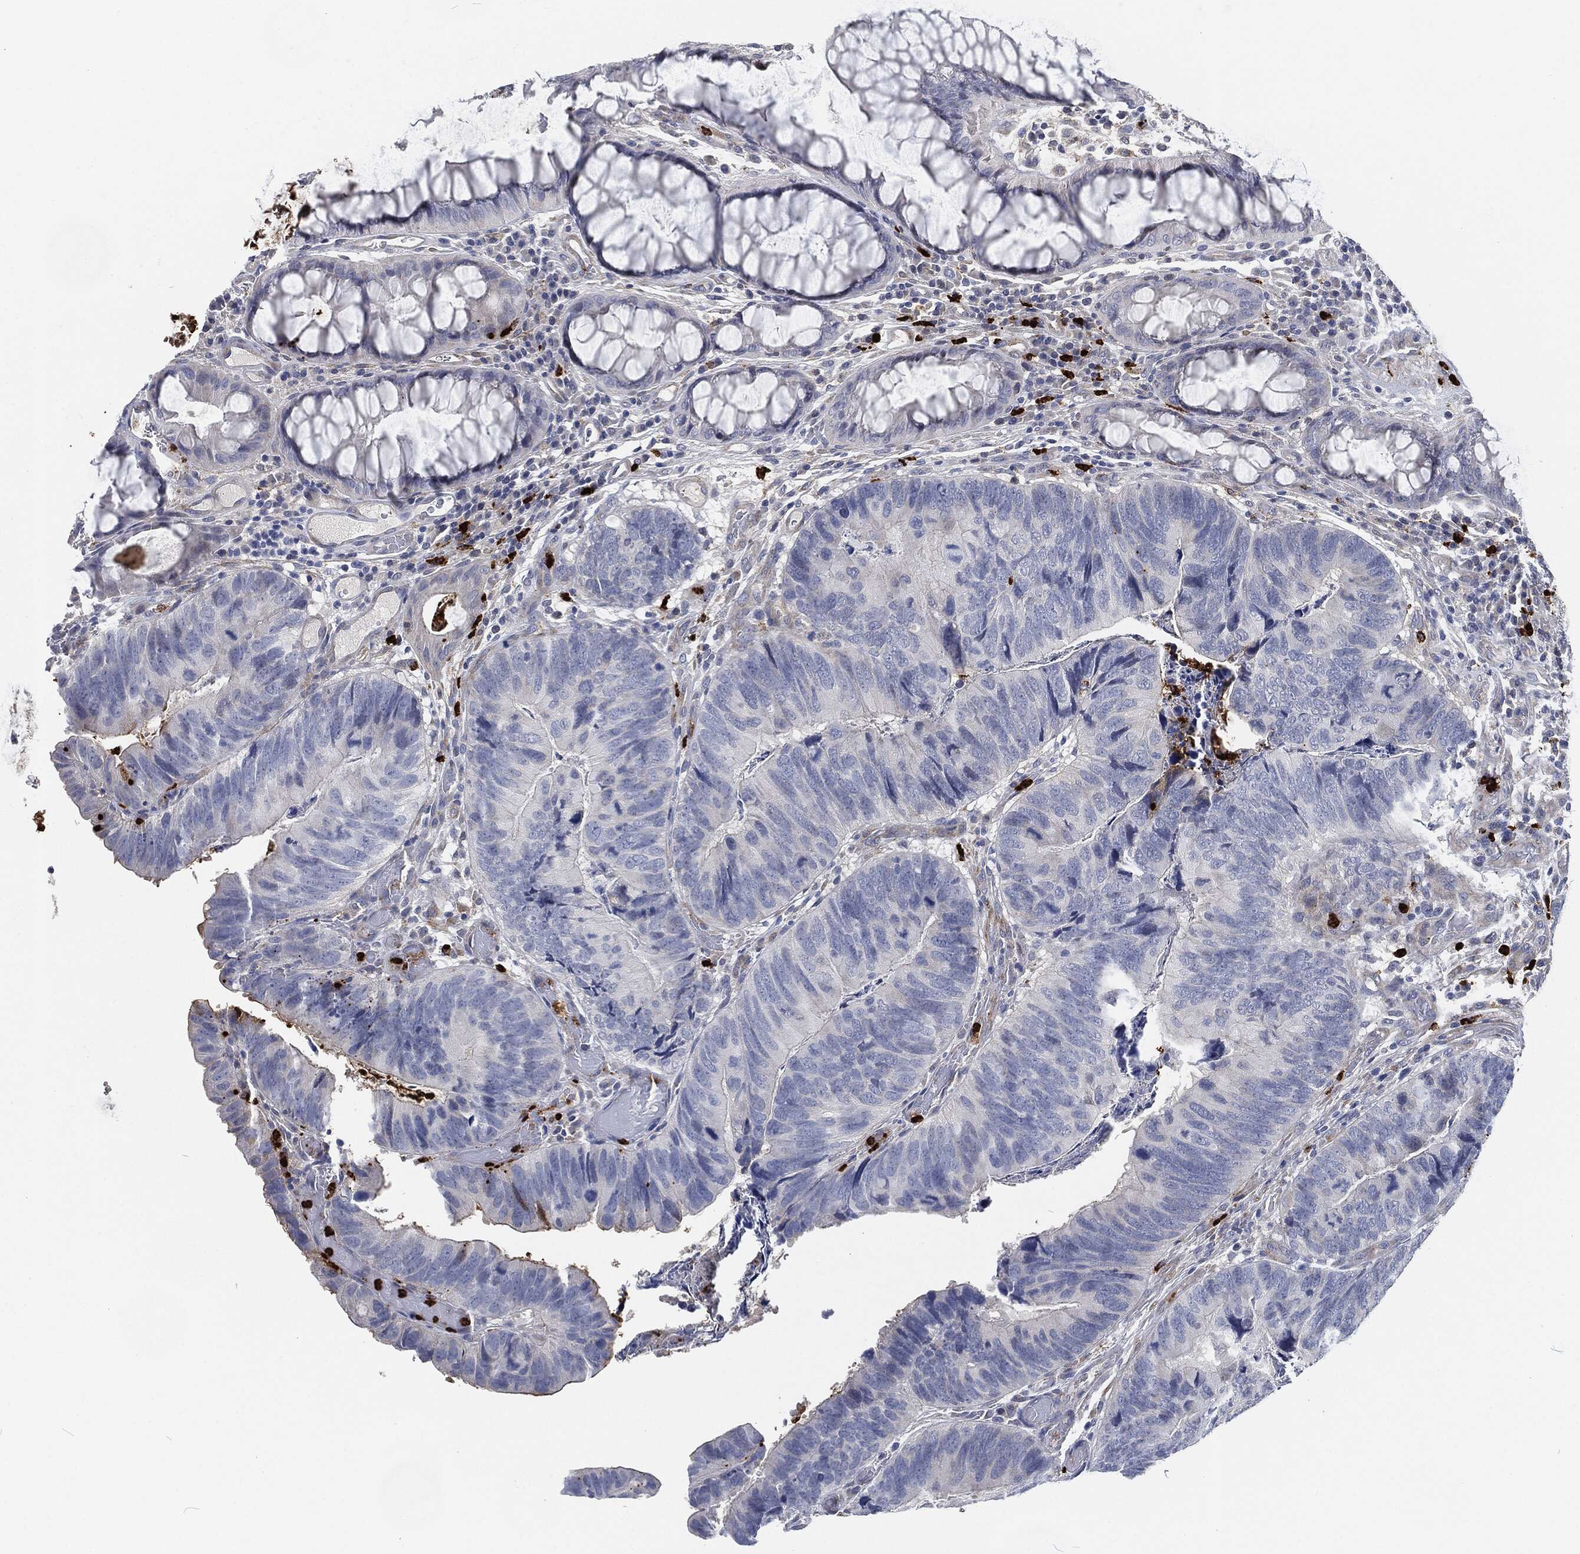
{"staining": {"intensity": "negative", "quantity": "none", "location": "none"}, "tissue": "colorectal cancer", "cell_type": "Tumor cells", "image_type": "cancer", "snomed": [{"axis": "morphology", "description": "Adenocarcinoma, NOS"}, {"axis": "topography", "description": "Colon"}], "caption": "An image of human adenocarcinoma (colorectal) is negative for staining in tumor cells.", "gene": "MPO", "patient": {"sex": "female", "age": 67}}